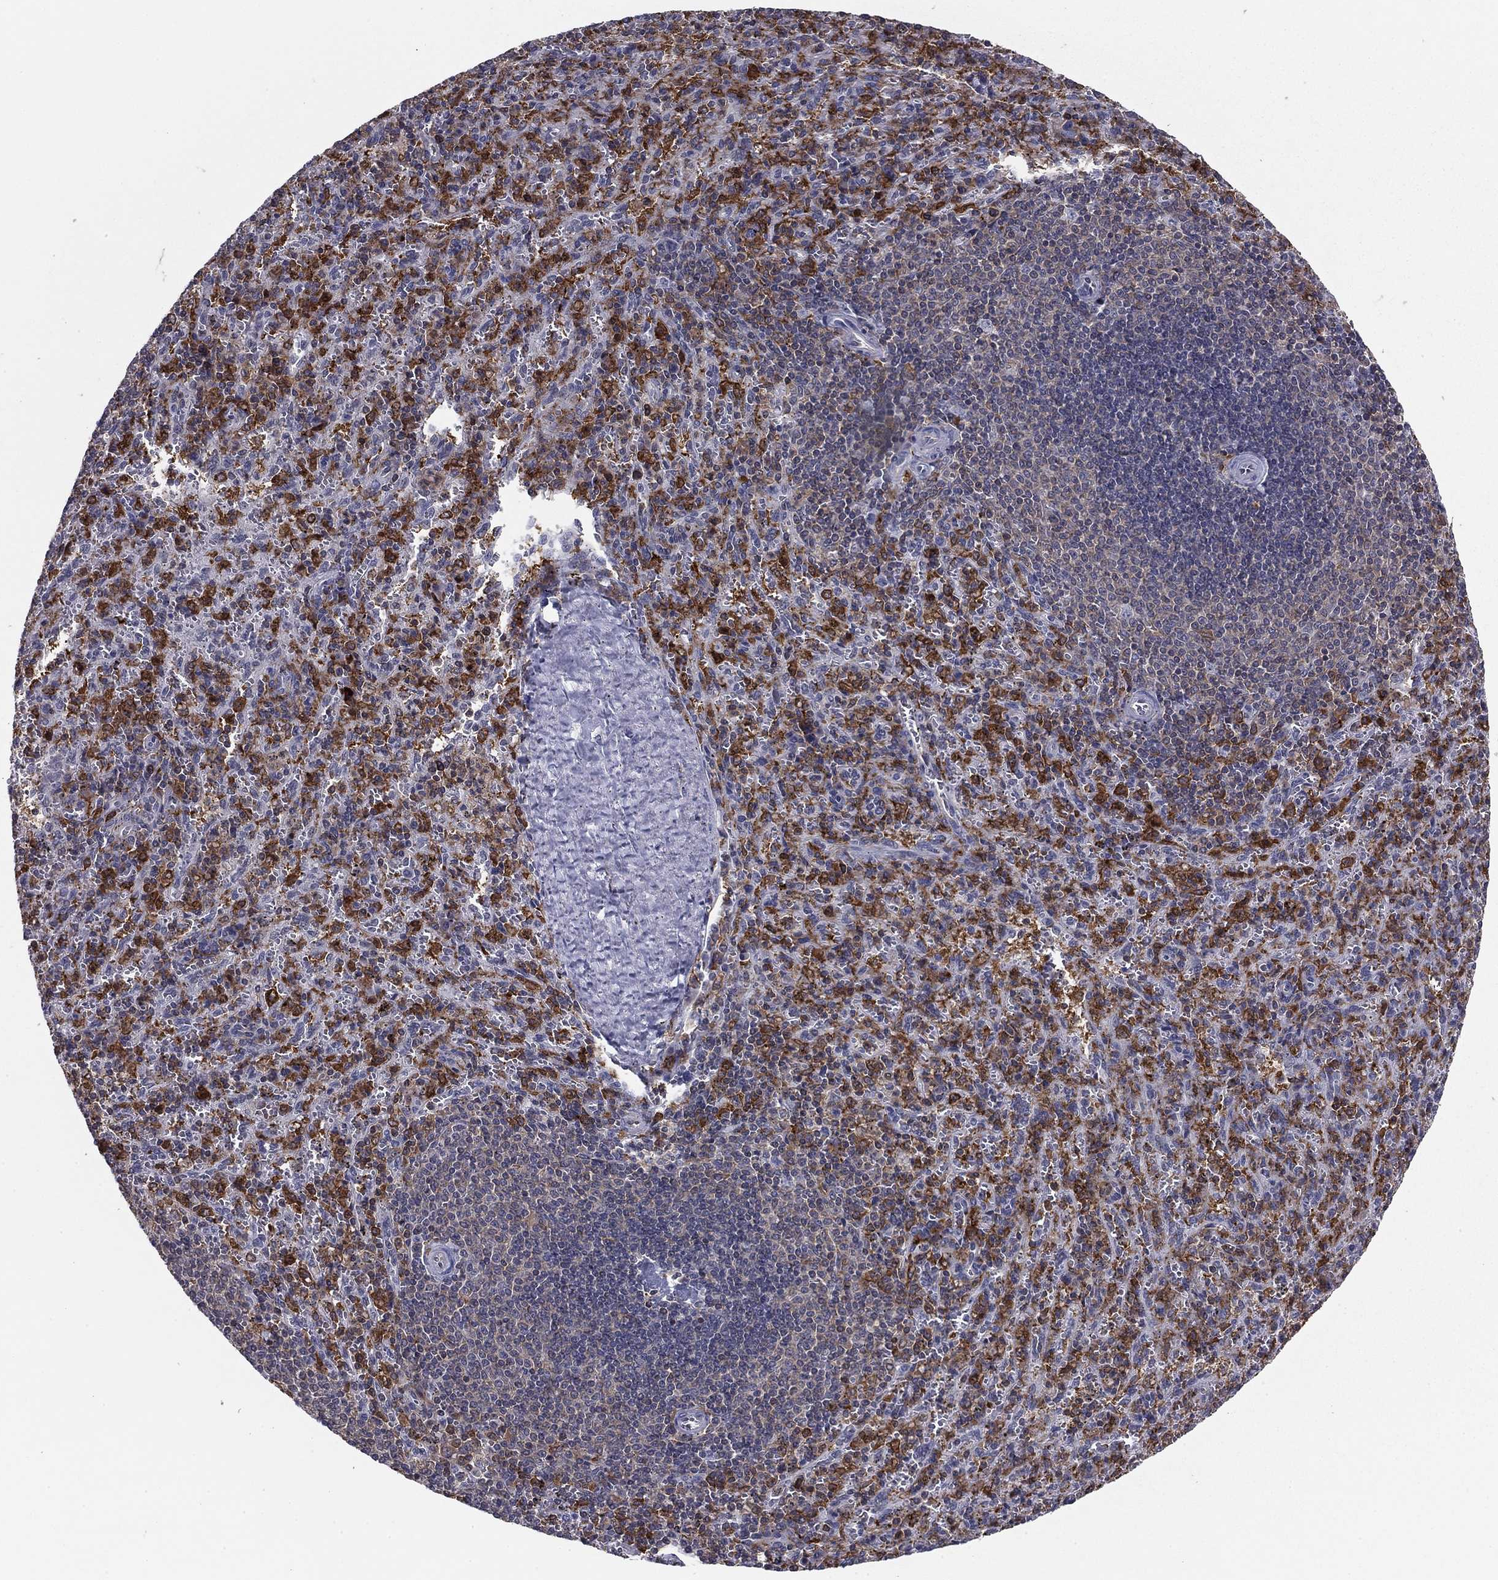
{"staining": {"intensity": "strong", "quantity": "25%-75%", "location": "cytoplasmic/membranous"}, "tissue": "spleen", "cell_type": "Cells in red pulp", "image_type": "normal", "snomed": [{"axis": "morphology", "description": "Normal tissue, NOS"}, {"axis": "topography", "description": "Spleen"}], "caption": "This photomicrograph demonstrates immunohistochemistry staining of benign human spleen, with high strong cytoplasmic/membranous positivity in about 25%-75% of cells in red pulp.", "gene": "PLCB2", "patient": {"sex": "male", "age": 57}}